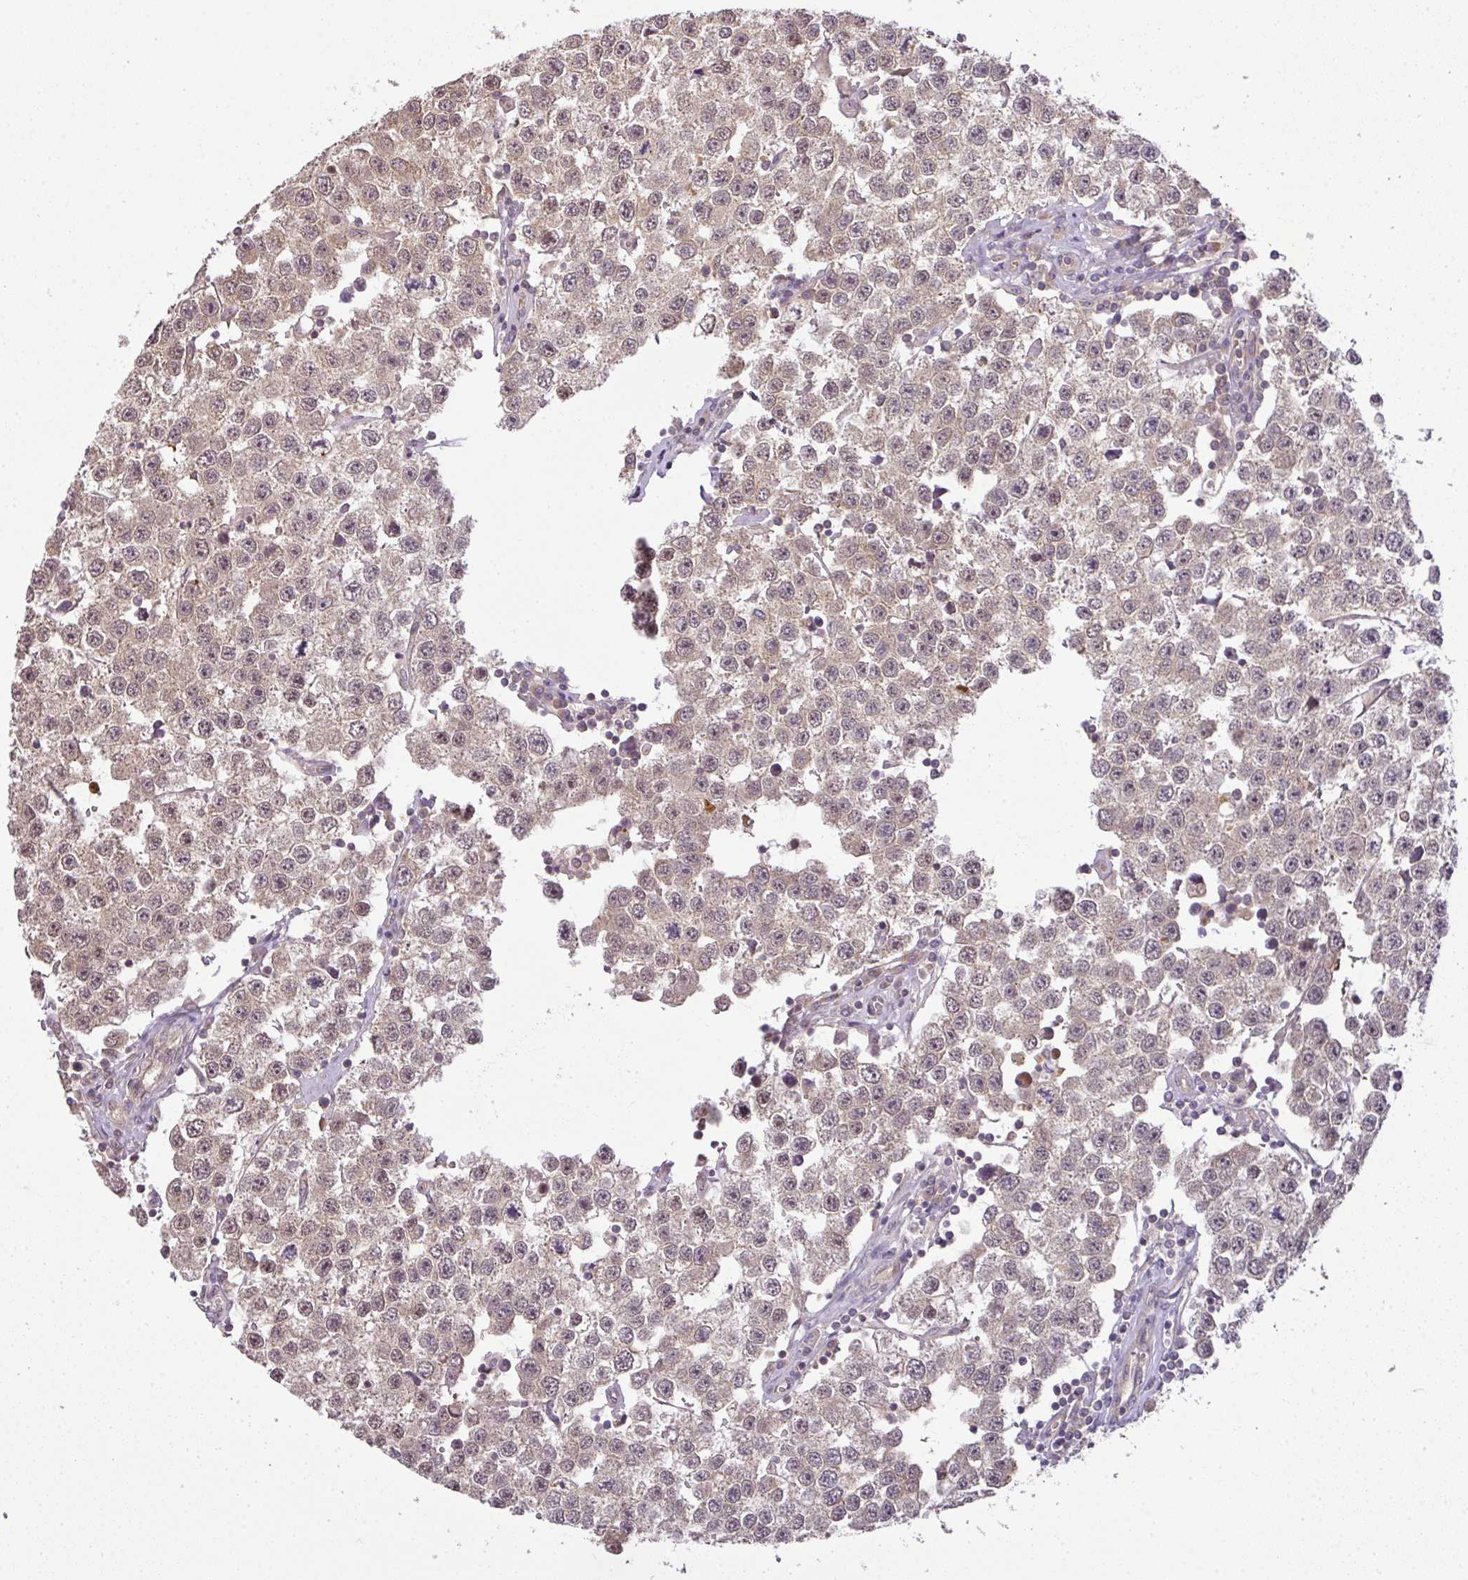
{"staining": {"intensity": "weak", "quantity": "<25%", "location": "cytoplasmic/membranous"}, "tissue": "testis cancer", "cell_type": "Tumor cells", "image_type": "cancer", "snomed": [{"axis": "morphology", "description": "Seminoma, NOS"}, {"axis": "topography", "description": "Testis"}], "caption": "This is an immunohistochemistry (IHC) photomicrograph of testis cancer (seminoma). There is no expression in tumor cells.", "gene": "TCL1B", "patient": {"sex": "male", "age": 34}}